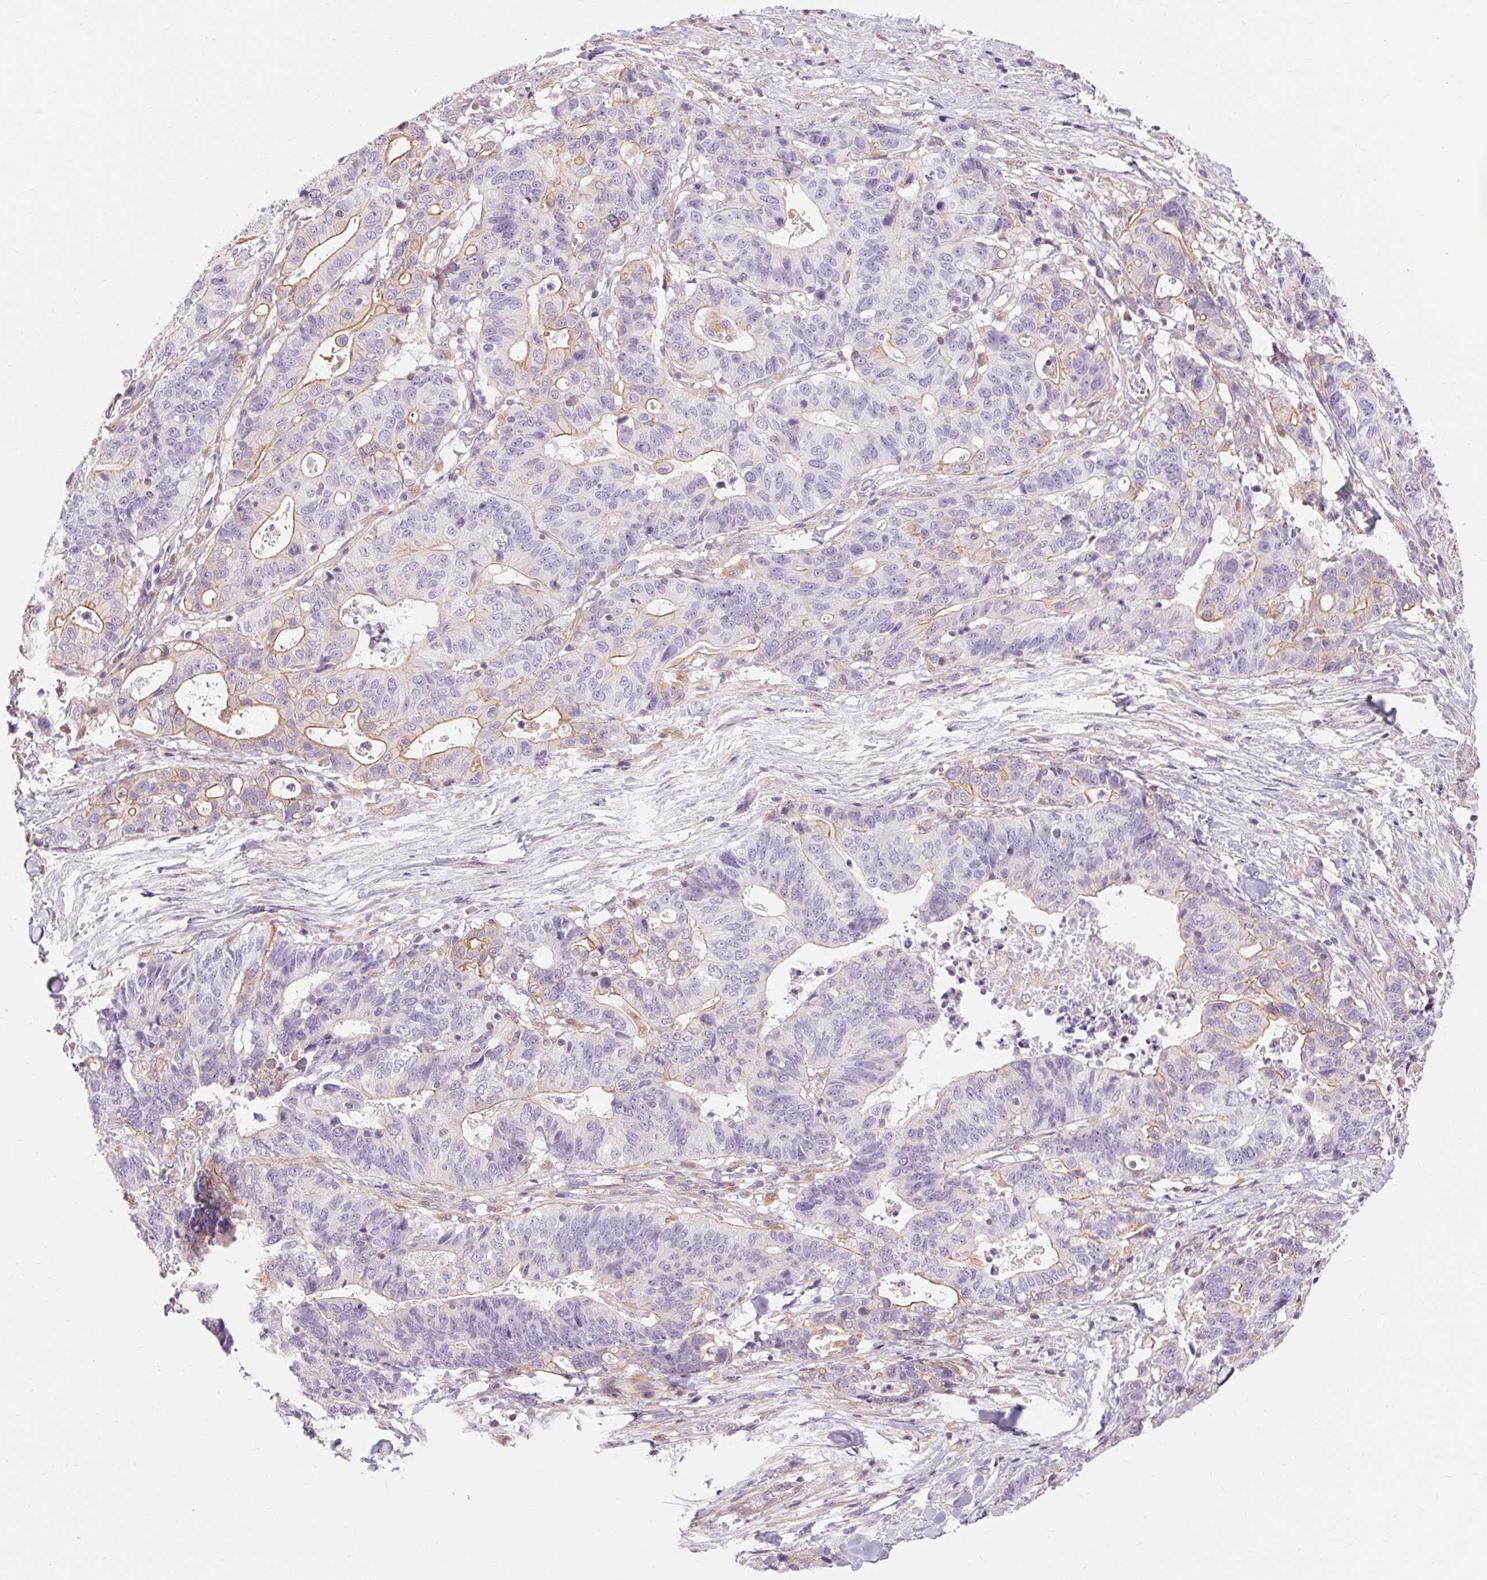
{"staining": {"intensity": "moderate", "quantity": "<25%", "location": "cytoplasmic/membranous"}, "tissue": "stomach cancer", "cell_type": "Tumor cells", "image_type": "cancer", "snomed": [{"axis": "morphology", "description": "Adenocarcinoma, NOS"}, {"axis": "topography", "description": "Stomach, upper"}], "caption": "Adenocarcinoma (stomach) stained for a protein shows moderate cytoplasmic/membranous positivity in tumor cells.", "gene": "TM6SF1", "patient": {"sex": "female", "age": 67}}